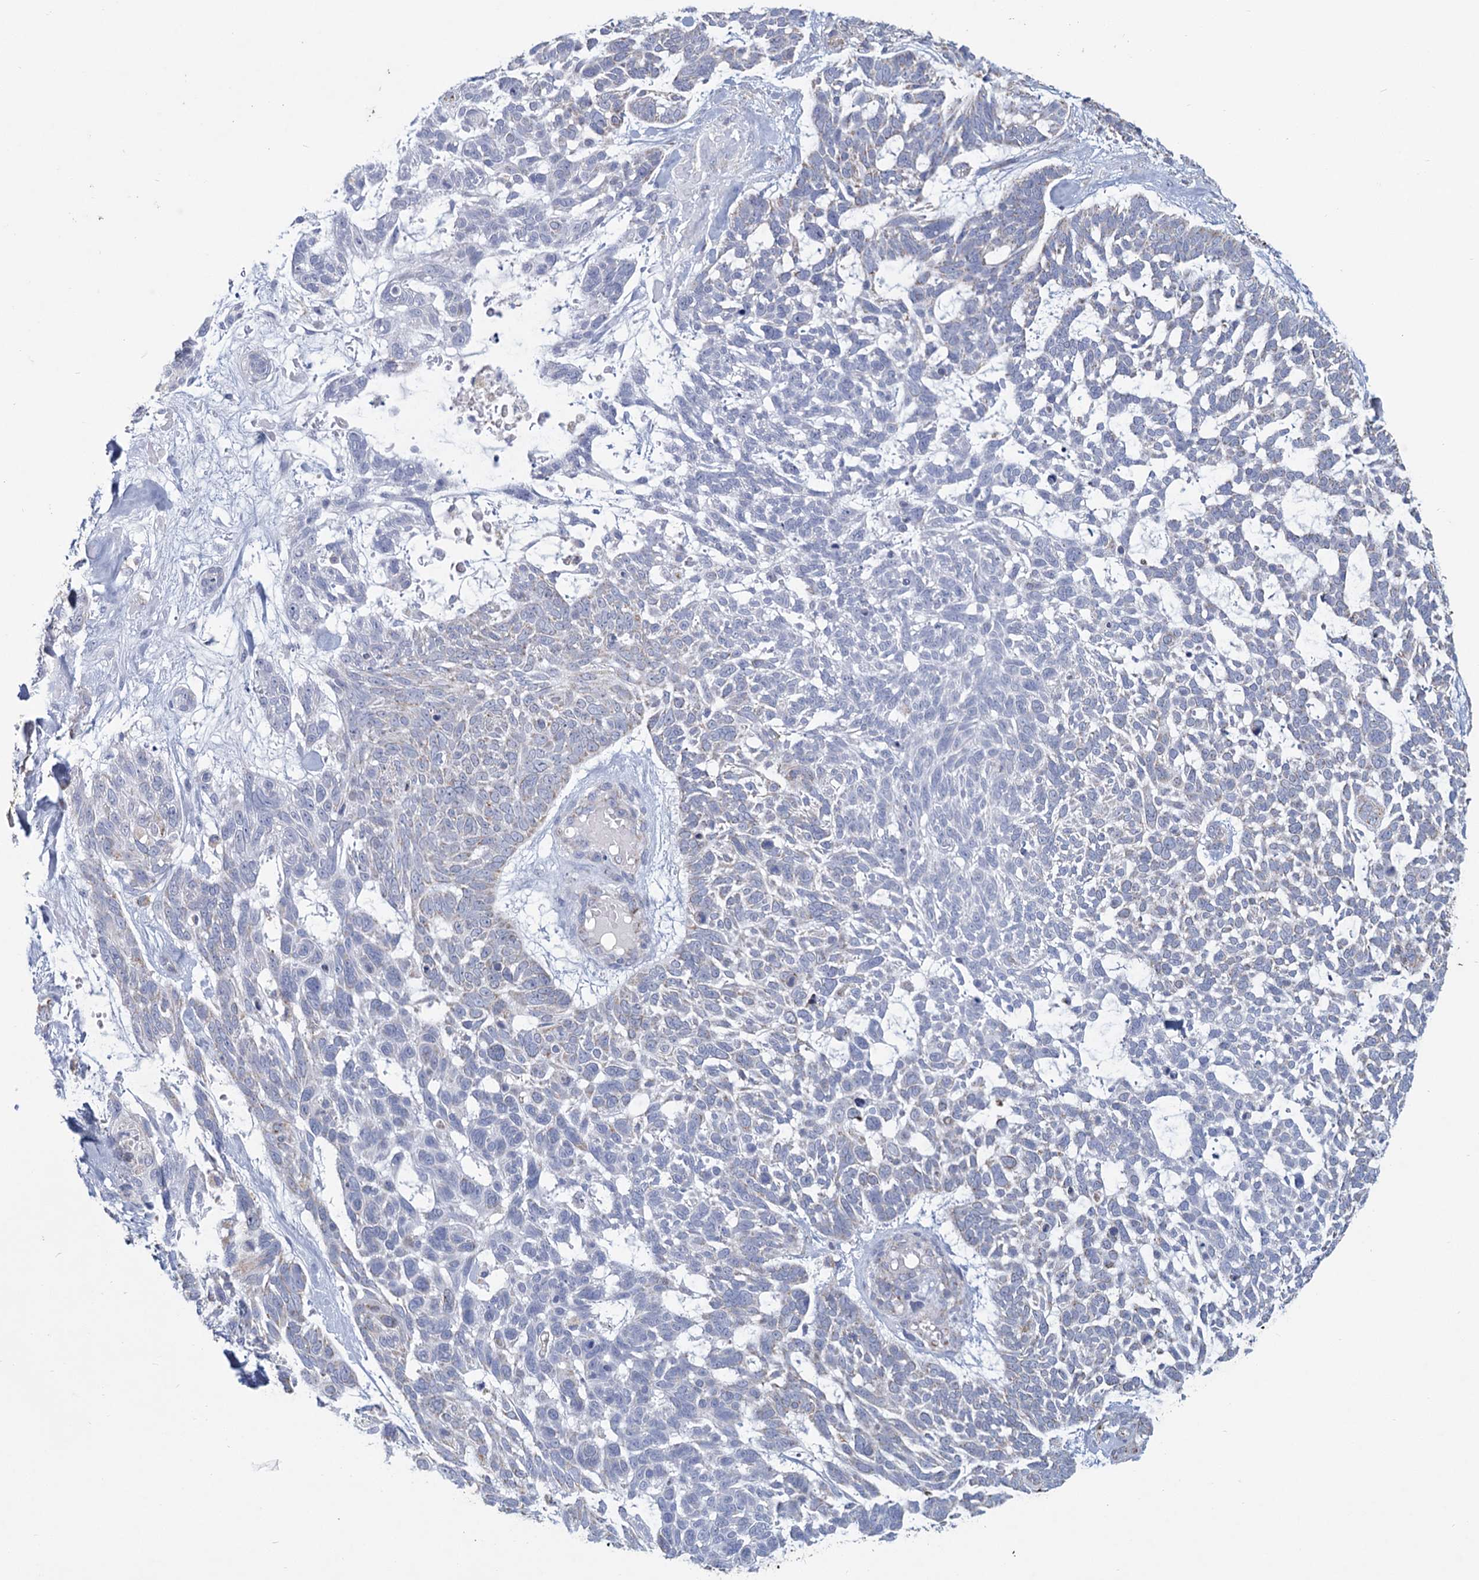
{"staining": {"intensity": "negative", "quantity": "none", "location": "none"}, "tissue": "skin cancer", "cell_type": "Tumor cells", "image_type": "cancer", "snomed": [{"axis": "morphology", "description": "Basal cell carcinoma"}, {"axis": "topography", "description": "Skin"}], "caption": "IHC of human skin cancer (basal cell carcinoma) displays no positivity in tumor cells.", "gene": "NDUFC2", "patient": {"sex": "male", "age": 88}}